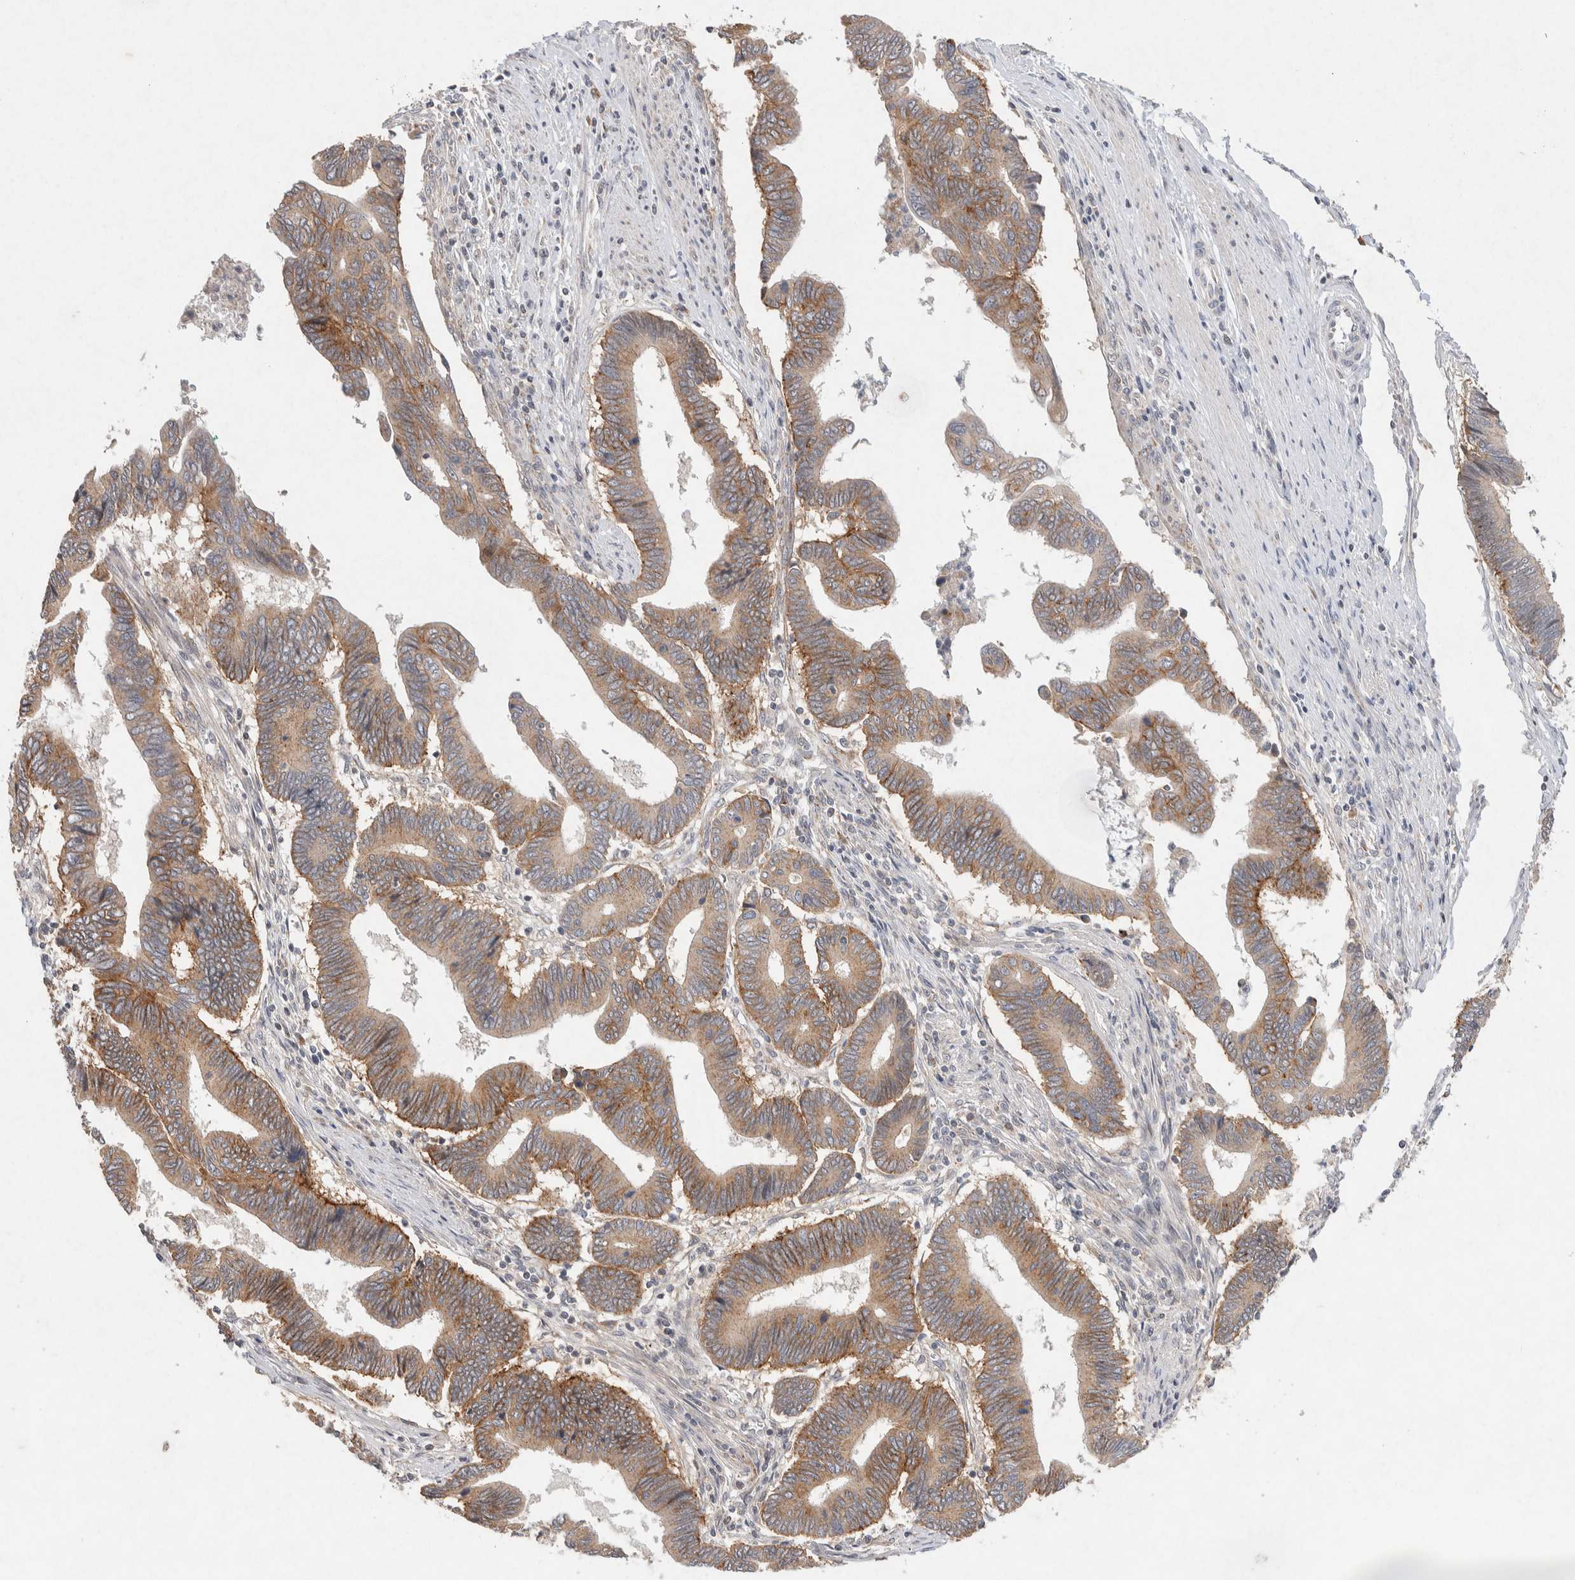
{"staining": {"intensity": "weak", "quantity": ">75%", "location": "cytoplasmic/membranous"}, "tissue": "pancreatic cancer", "cell_type": "Tumor cells", "image_type": "cancer", "snomed": [{"axis": "morphology", "description": "Adenocarcinoma, NOS"}, {"axis": "topography", "description": "Pancreas"}], "caption": "Immunohistochemical staining of human pancreatic cancer shows low levels of weak cytoplasmic/membranous protein positivity in approximately >75% of tumor cells.", "gene": "CMTM4", "patient": {"sex": "female", "age": 70}}